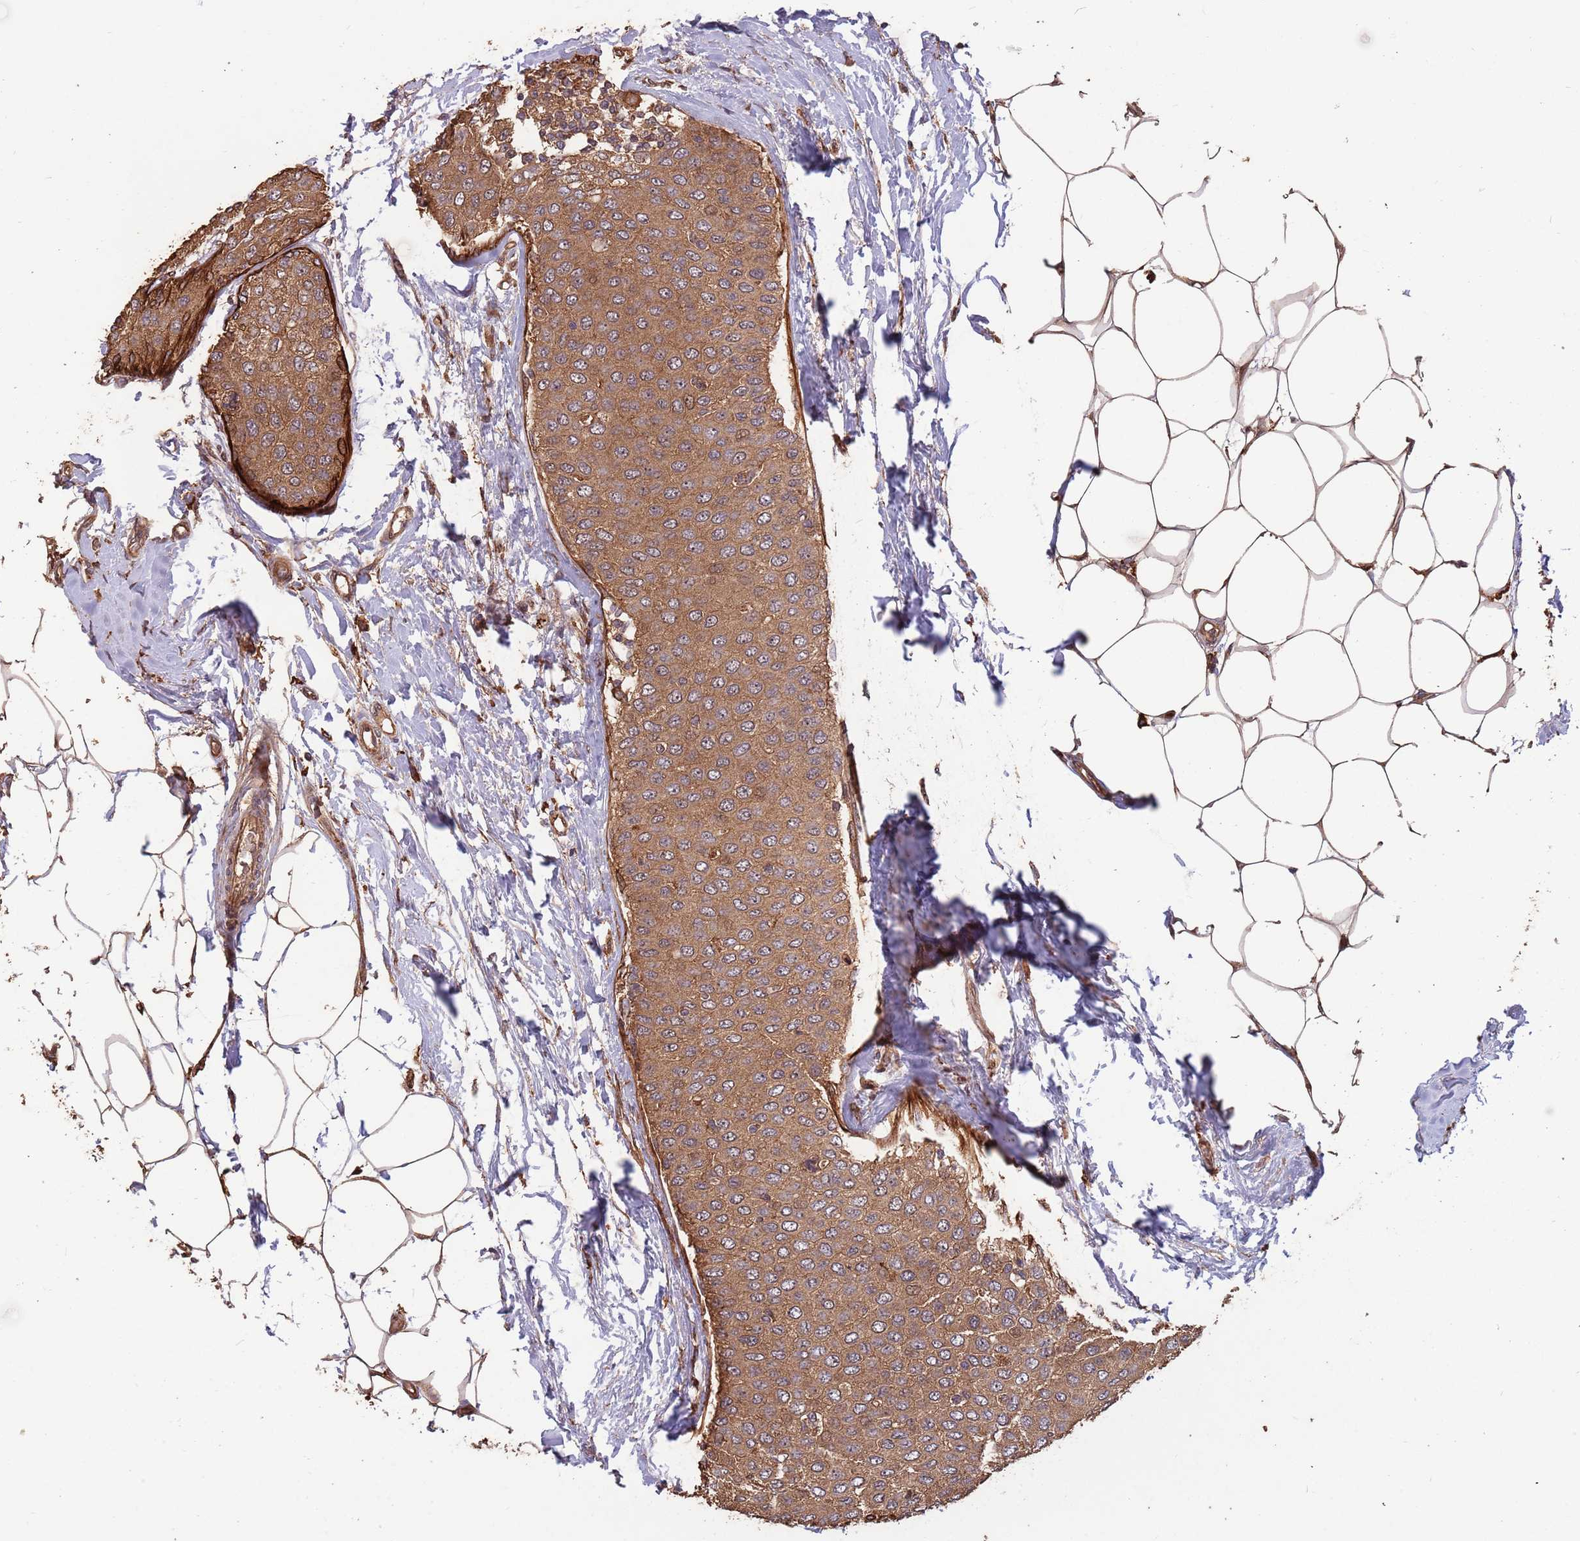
{"staining": {"intensity": "moderate", "quantity": ">75%", "location": "cytoplasmic/membranous"}, "tissue": "breast cancer", "cell_type": "Tumor cells", "image_type": "cancer", "snomed": [{"axis": "morphology", "description": "Duct carcinoma"}, {"axis": "topography", "description": "Breast"}], "caption": "The photomicrograph shows immunohistochemical staining of infiltrating ductal carcinoma (breast). There is moderate cytoplasmic/membranous staining is appreciated in about >75% of tumor cells.", "gene": "ZNF428", "patient": {"sex": "female", "age": 72}}